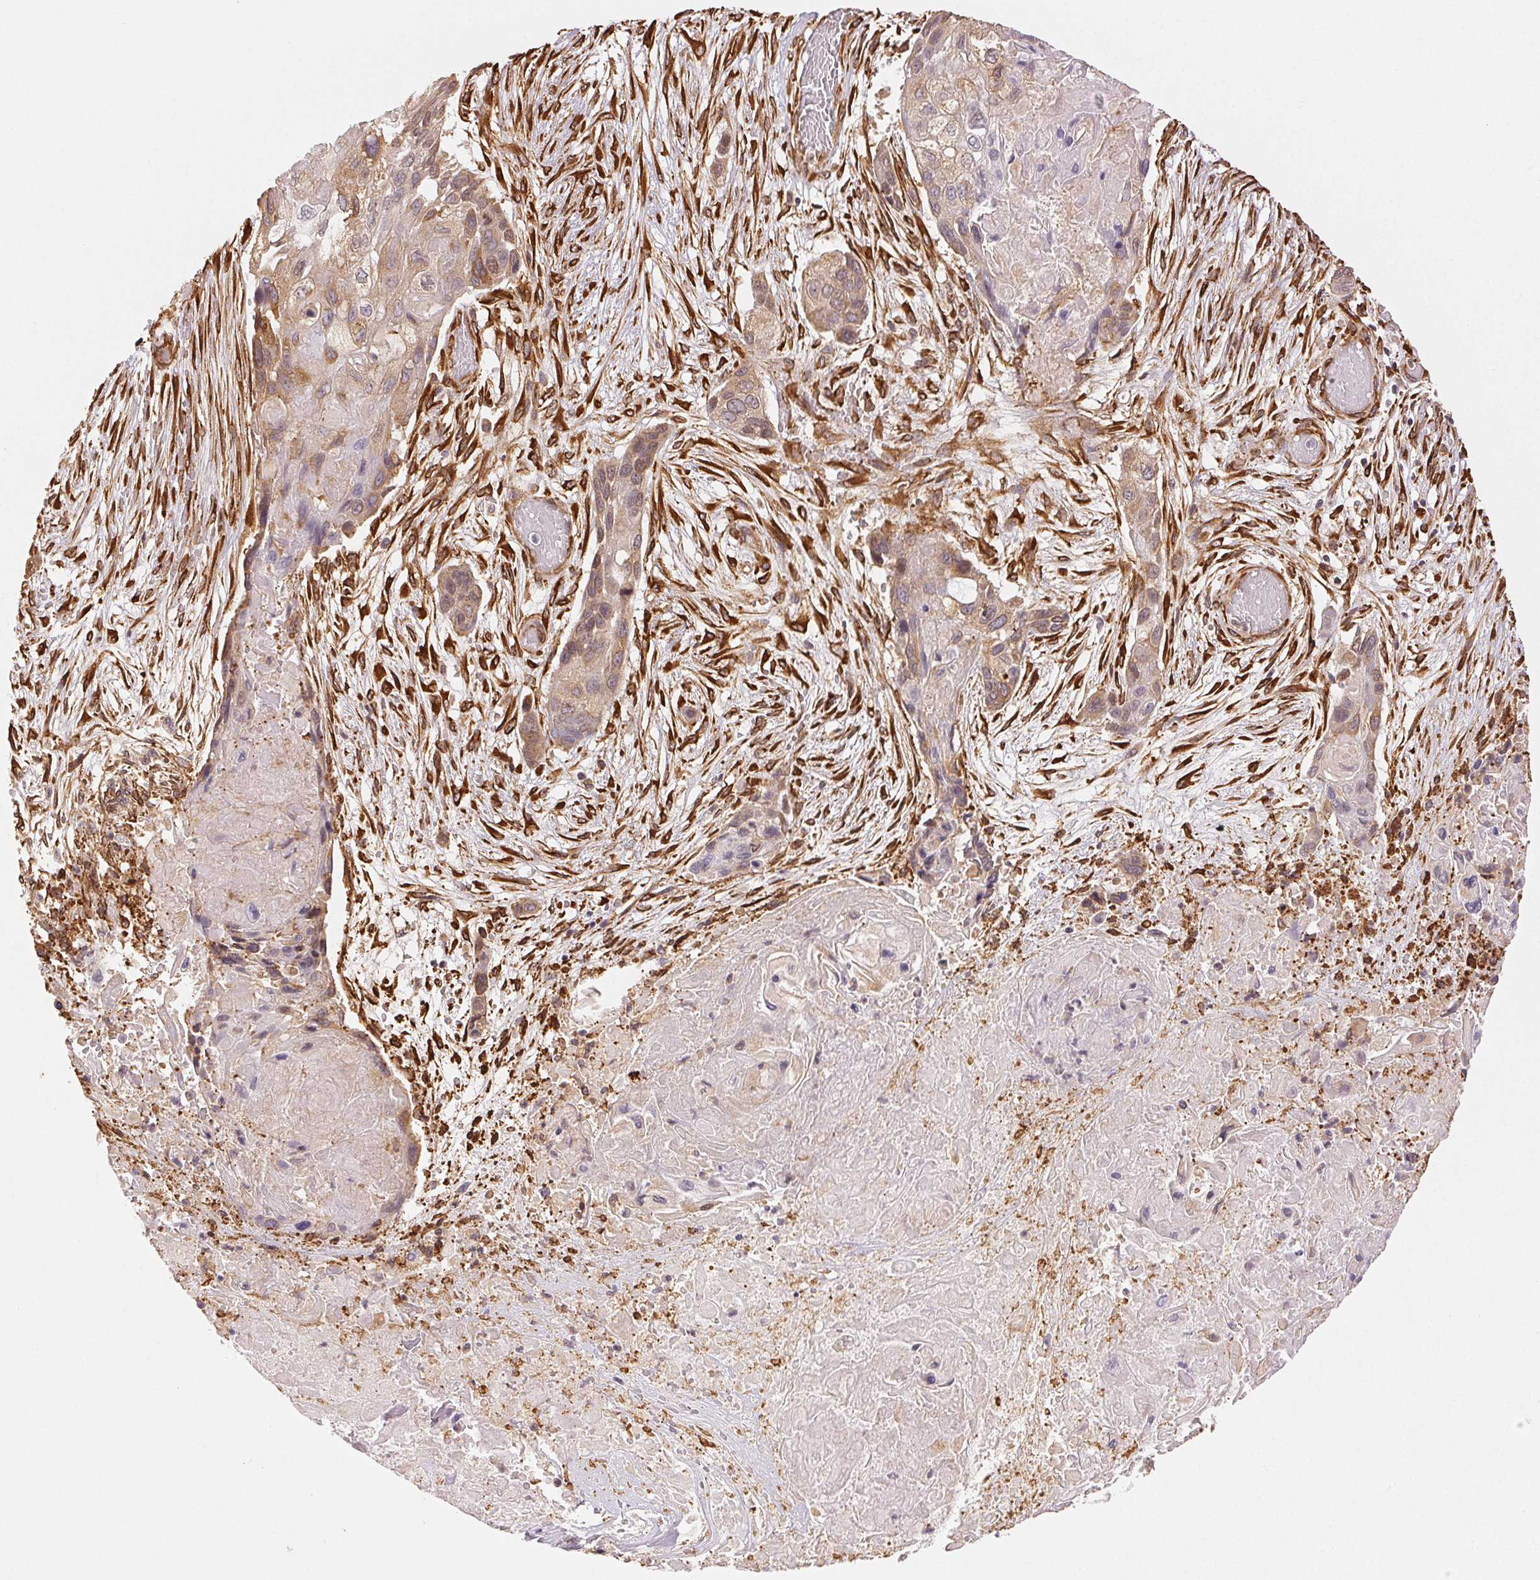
{"staining": {"intensity": "weak", "quantity": "25%-75%", "location": "cytoplasmic/membranous"}, "tissue": "lung cancer", "cell_type": "Tumor cells", "image_type": "cancer", "snomed": [{"axis": "morphology", "description": "Squamous cell carcinoma, NOS"}, {"axis": "topography", "description": "Lung"}], "caption": "Brown immunohistochemical staining in lung cancer (squamous cell carcinoma) displays weak cytoplasmic/membranous positivity in about 25%-75% of tumor cells.", "gene": "RCN3", "patient": {"sex": "male", "age": 69}}